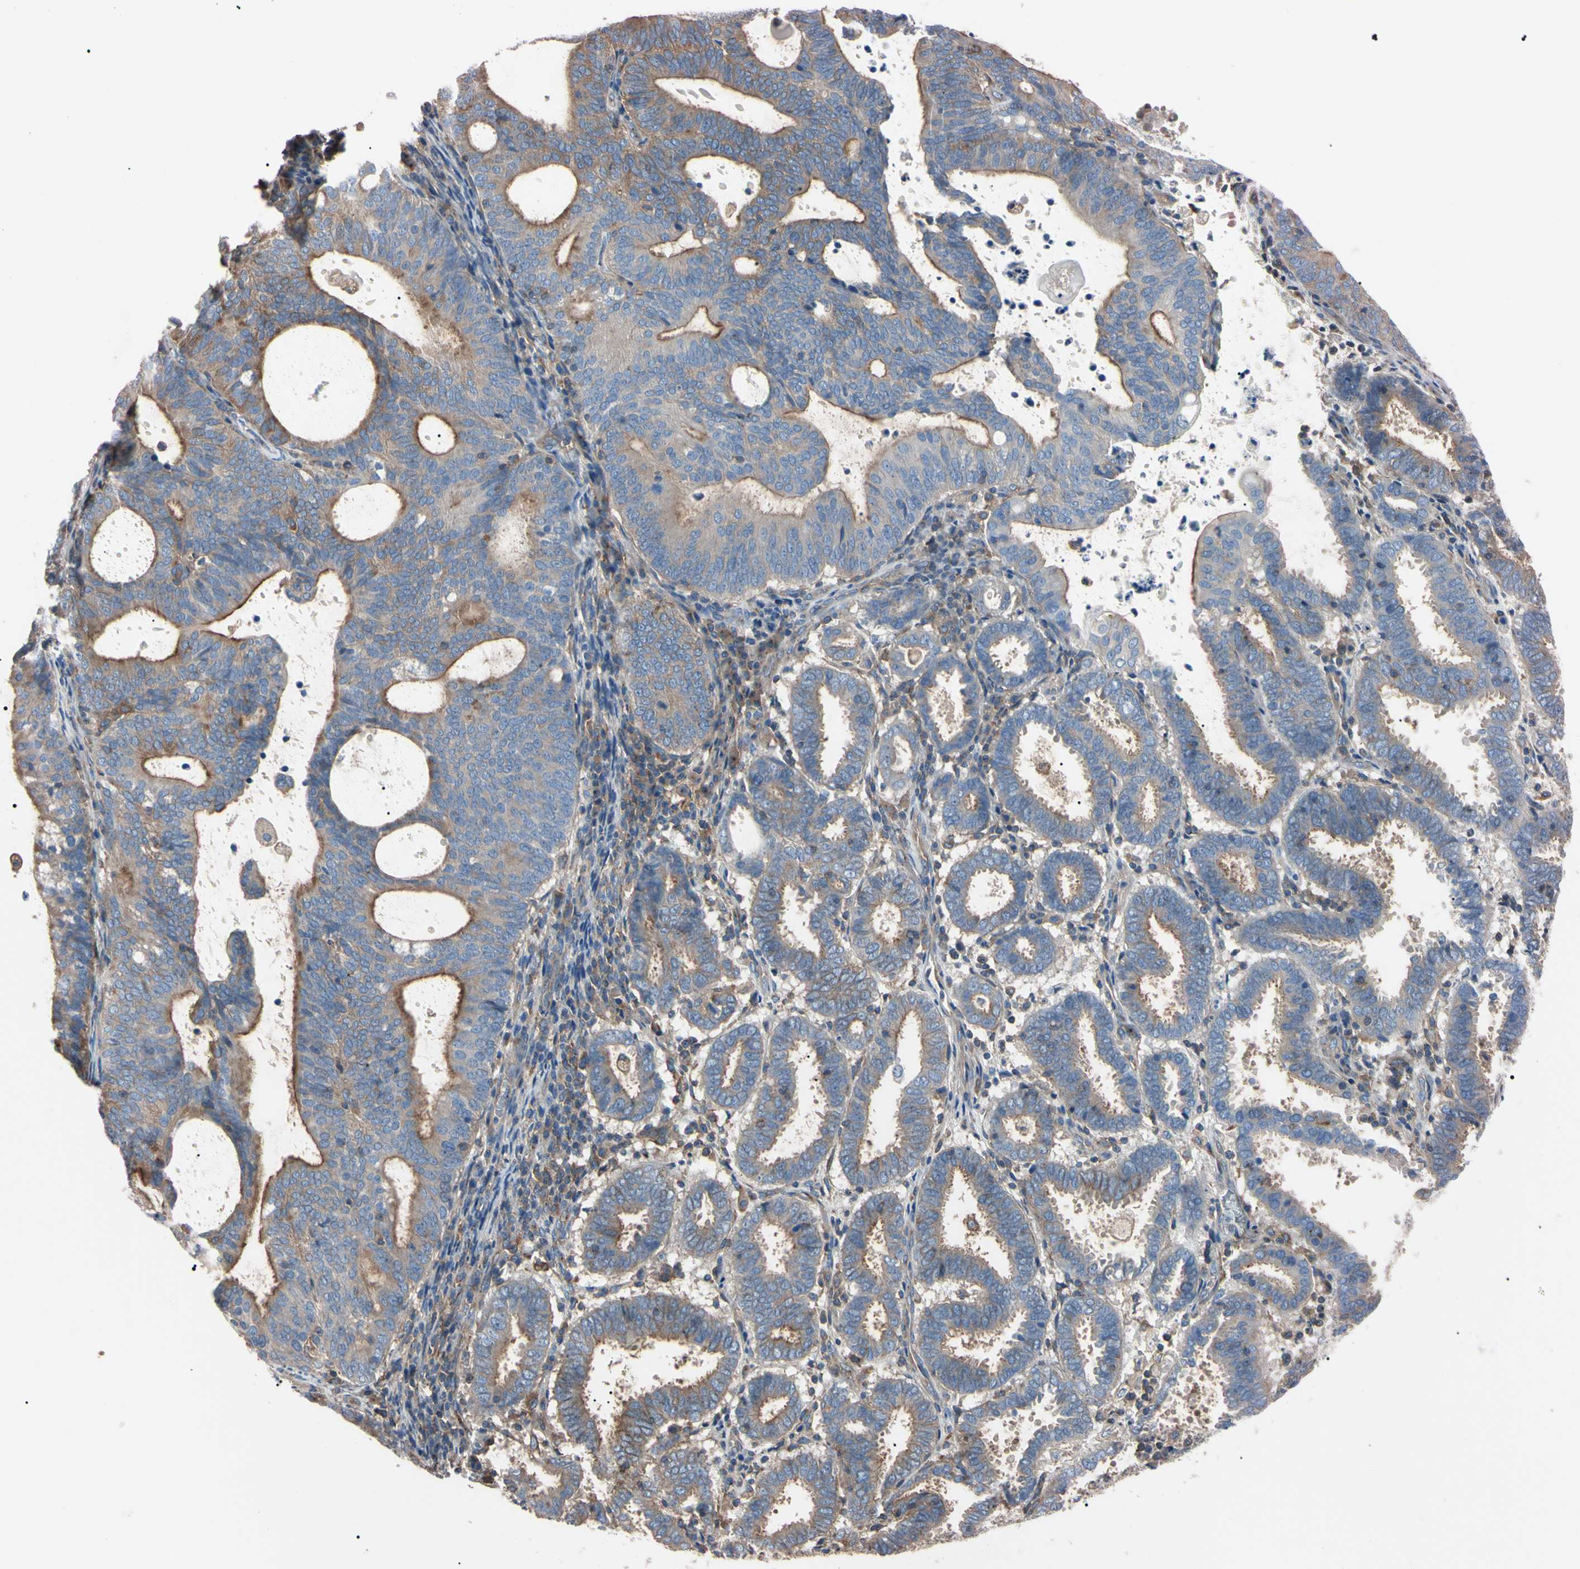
{"staining": {"intensity": "moderate", "quantity": ">75%", "location": "cytoplasmic/membranous"}, "tissue": "endometrial cancer", "cell_type": "Tumor cells", "image_type": "cancer", "snomed": [{"axis": "morphology", "description": "Adenocarcinoma, NOS"}, {"axis": "topography", "description": "Uterus"}], "caption": "Immunohistochemistry image of endometrial cancer stained for a protein (brown), which displays medium levels of moderate cytoplasmic/membranous staining in about >75% of tumor cells.", "gene": "PRKACA", "patient": {"sex": "female", "age": 83}}